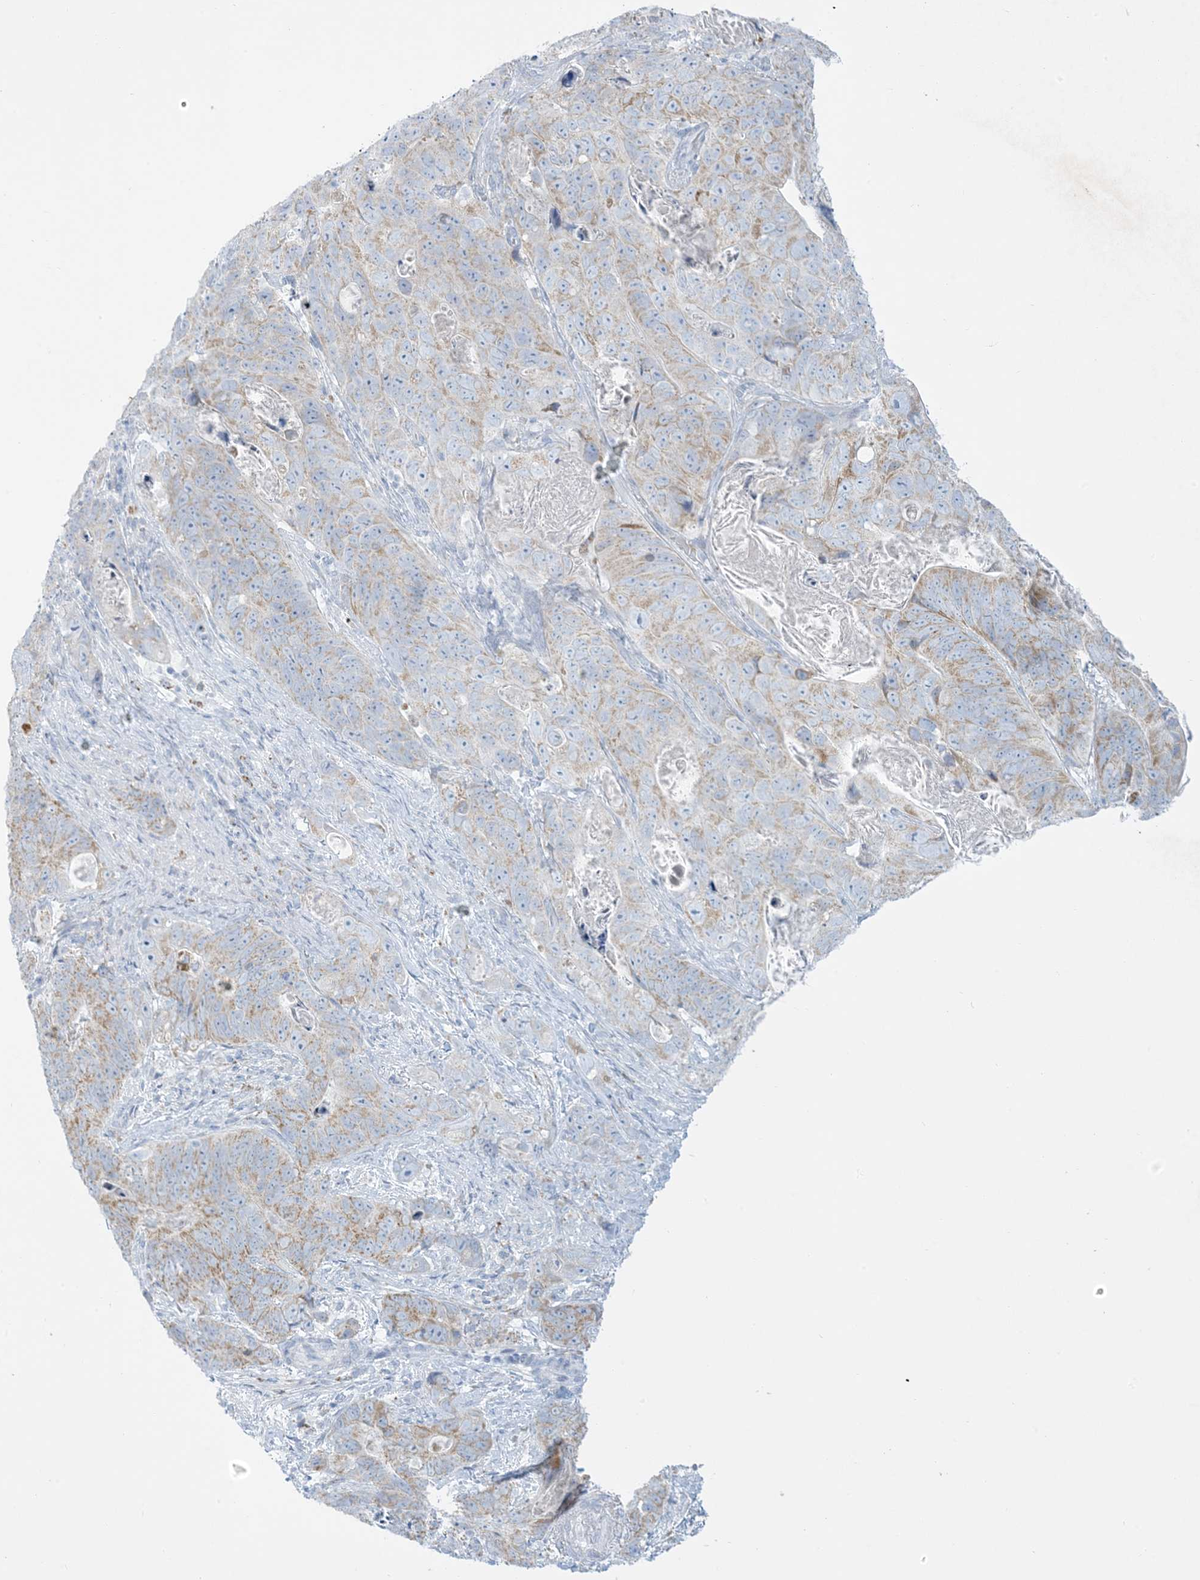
{"staining": {"intensity": "weak", "quantity": "25%-75%", "location": "cytoplasmic/membranous"}, "tissue": "stomach cancer", "cell_type": "Tumor cells", "image_type": "cancer", "snomed": [{"axis": "morphology", "description": "Normal tissue, NOS"}, {"axis": "morphology", "description": "Adenocarcinoma, NOS"}, {"axis": "topography", "description": "Stomach"}], "caption": "High-power microscopy captured an immunohistochemistry (IHC) histopathology image of stomach cancer (adenocarcinoma), revealing weak cytoplasmic/membranous staining in about 25%-75% of tumor cells. The staining was performed using DAB to visualize the protein expression in brown, while the nuclei were stained in blue with hematoxylin (Magnification: 20x).", "gene": "ZDHHC4", "patient": {"sex": "female", "age": 89}}